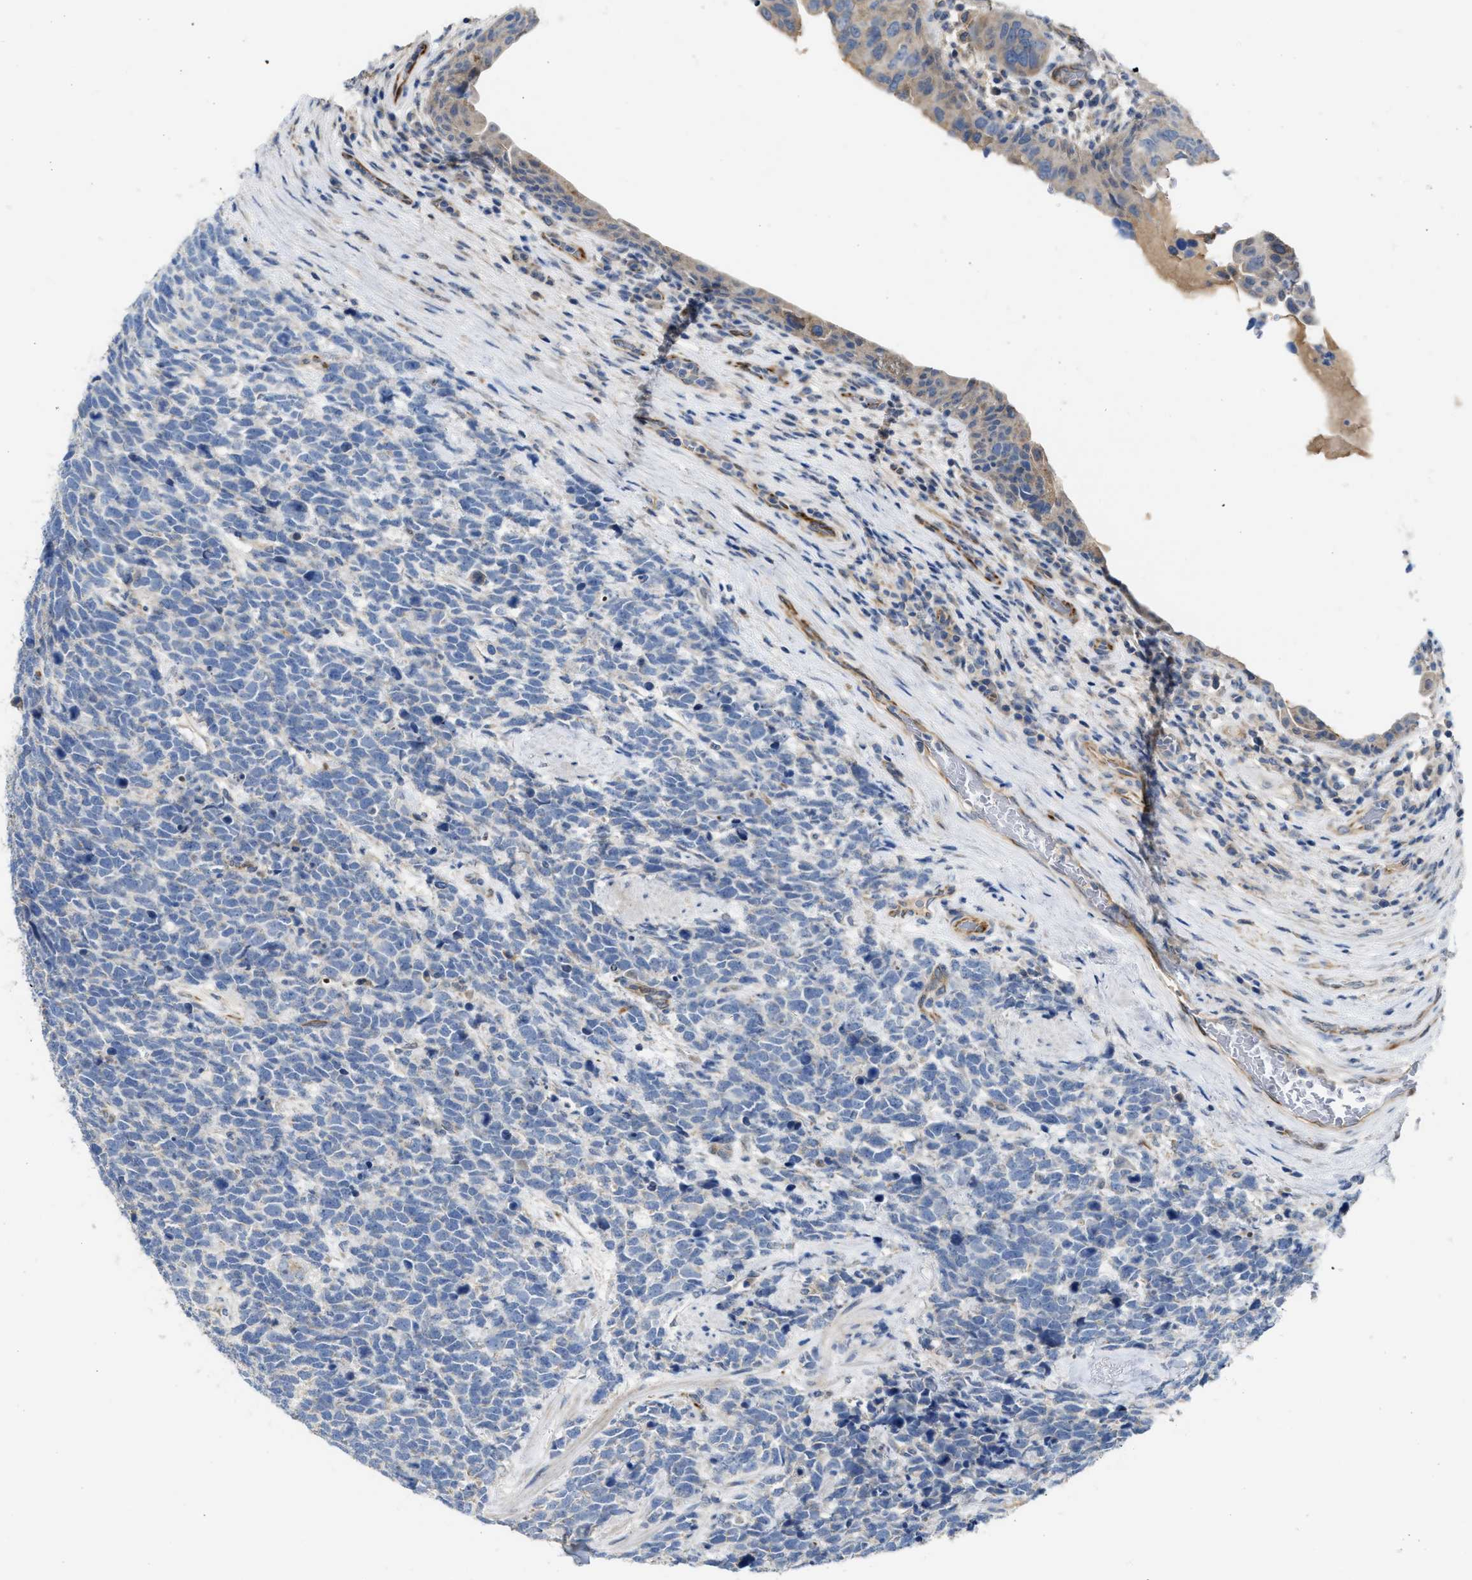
{"staining": {"intensity": "negative", "quantity": "none", "location": "none"}, "tissue": "urothelial cancer", "cell_type": "Tumor cells", "image_type": "cancer", "snomed": [{"axis": "morphology", "description": "Urothelial carcinoma, High grade"}, {"axis": "topography", "description": "Urinary bladder"}], "caption": "Immunohistochemical staining of urothelial cancer exhibits no significant positivity in tumor cells.", "gene": "DHX58", "patient": {"sex": "female", "age": 82}}